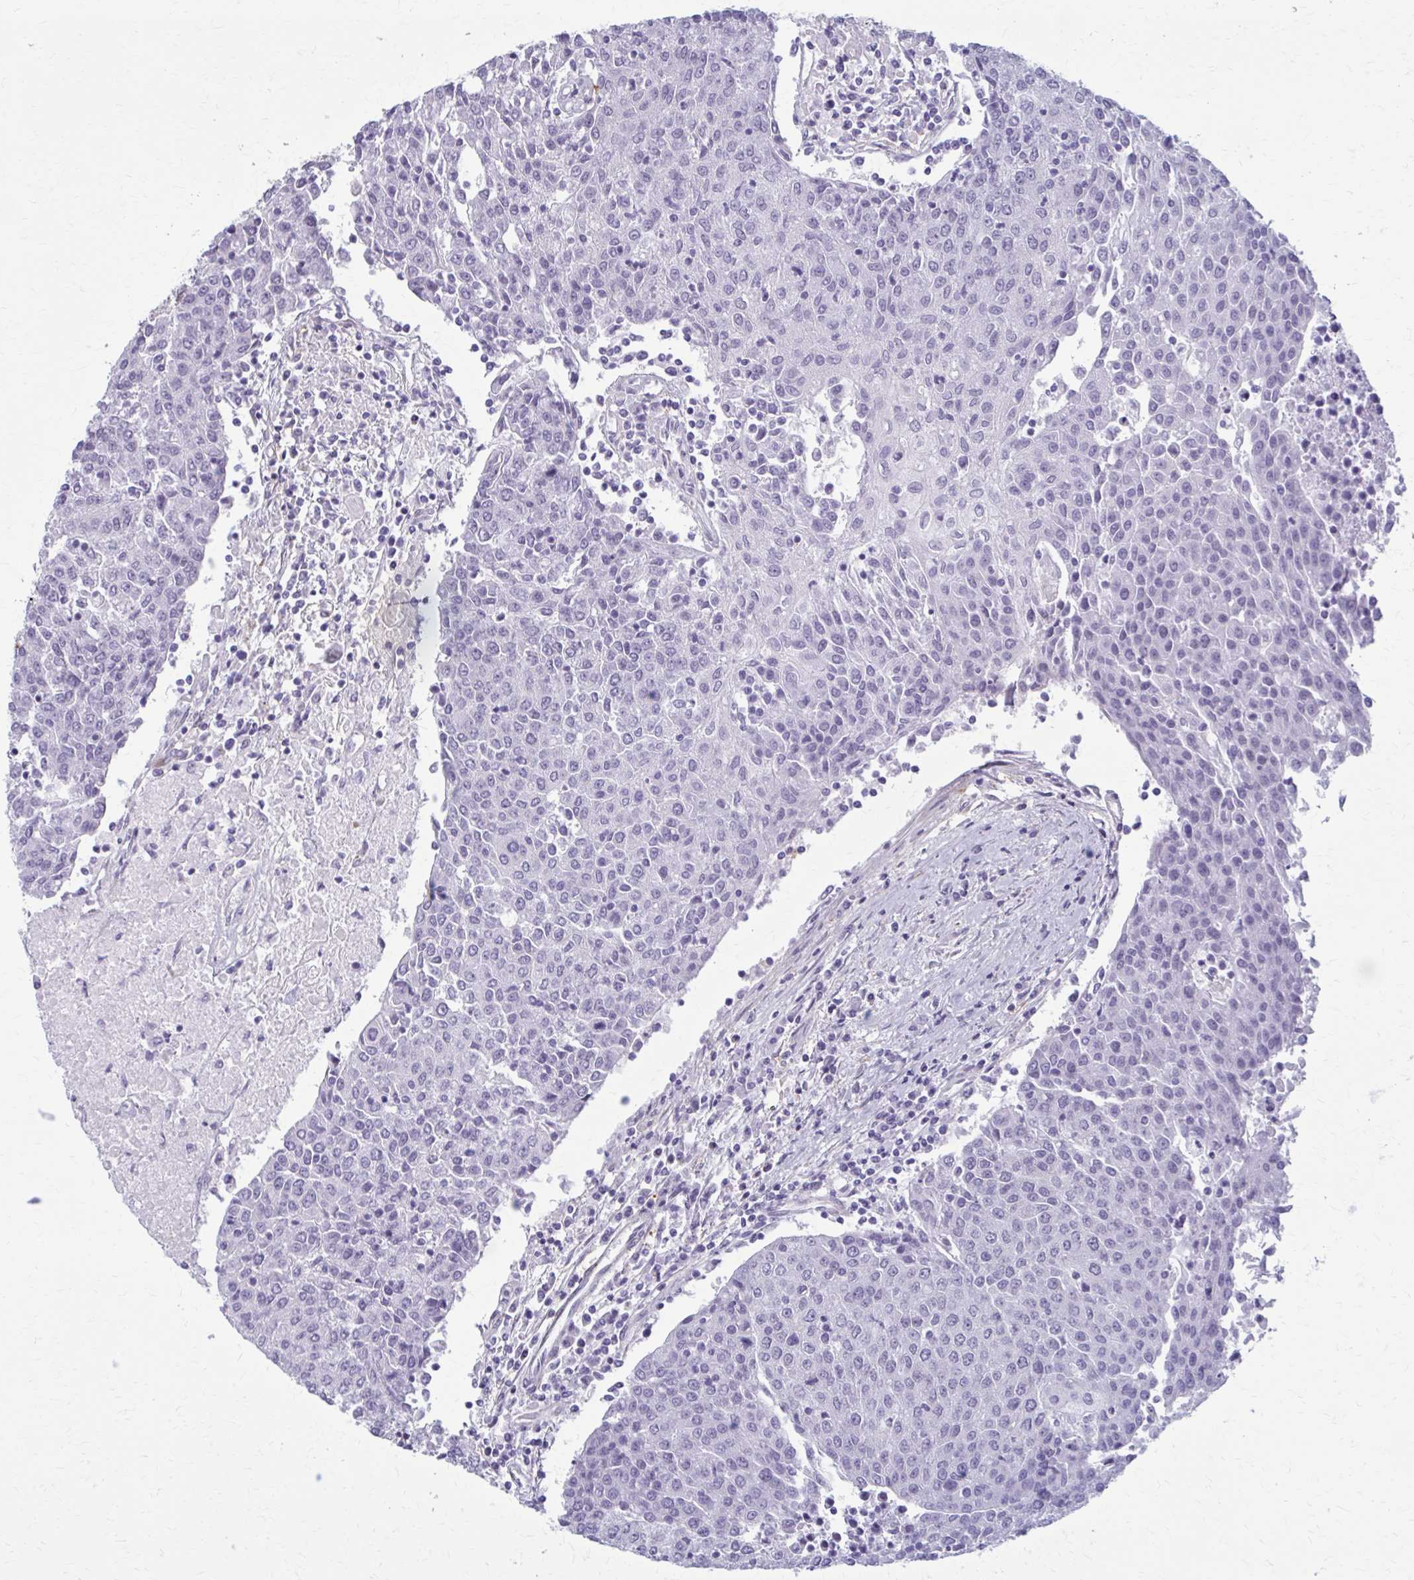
{"staining": {"intensity": "negative", "quantity": "none", "location": "none"}, "tissue": "urothelial cancer", "cell_type": "Tumor cells", "image_type": "cancer", "snomed": [{"axis": "morphology", "description": "Urothelial carcinoma, High grade"}, {"axis": "topography", "description": "Urinary bladder"}], "caption": "The micrograph reveals no significant positivity in tumor cells of urothelial cancer. Nuclei are stained in blue.", "gene": "AKAP12", "patient": {"sex": "female", "age": 85}}